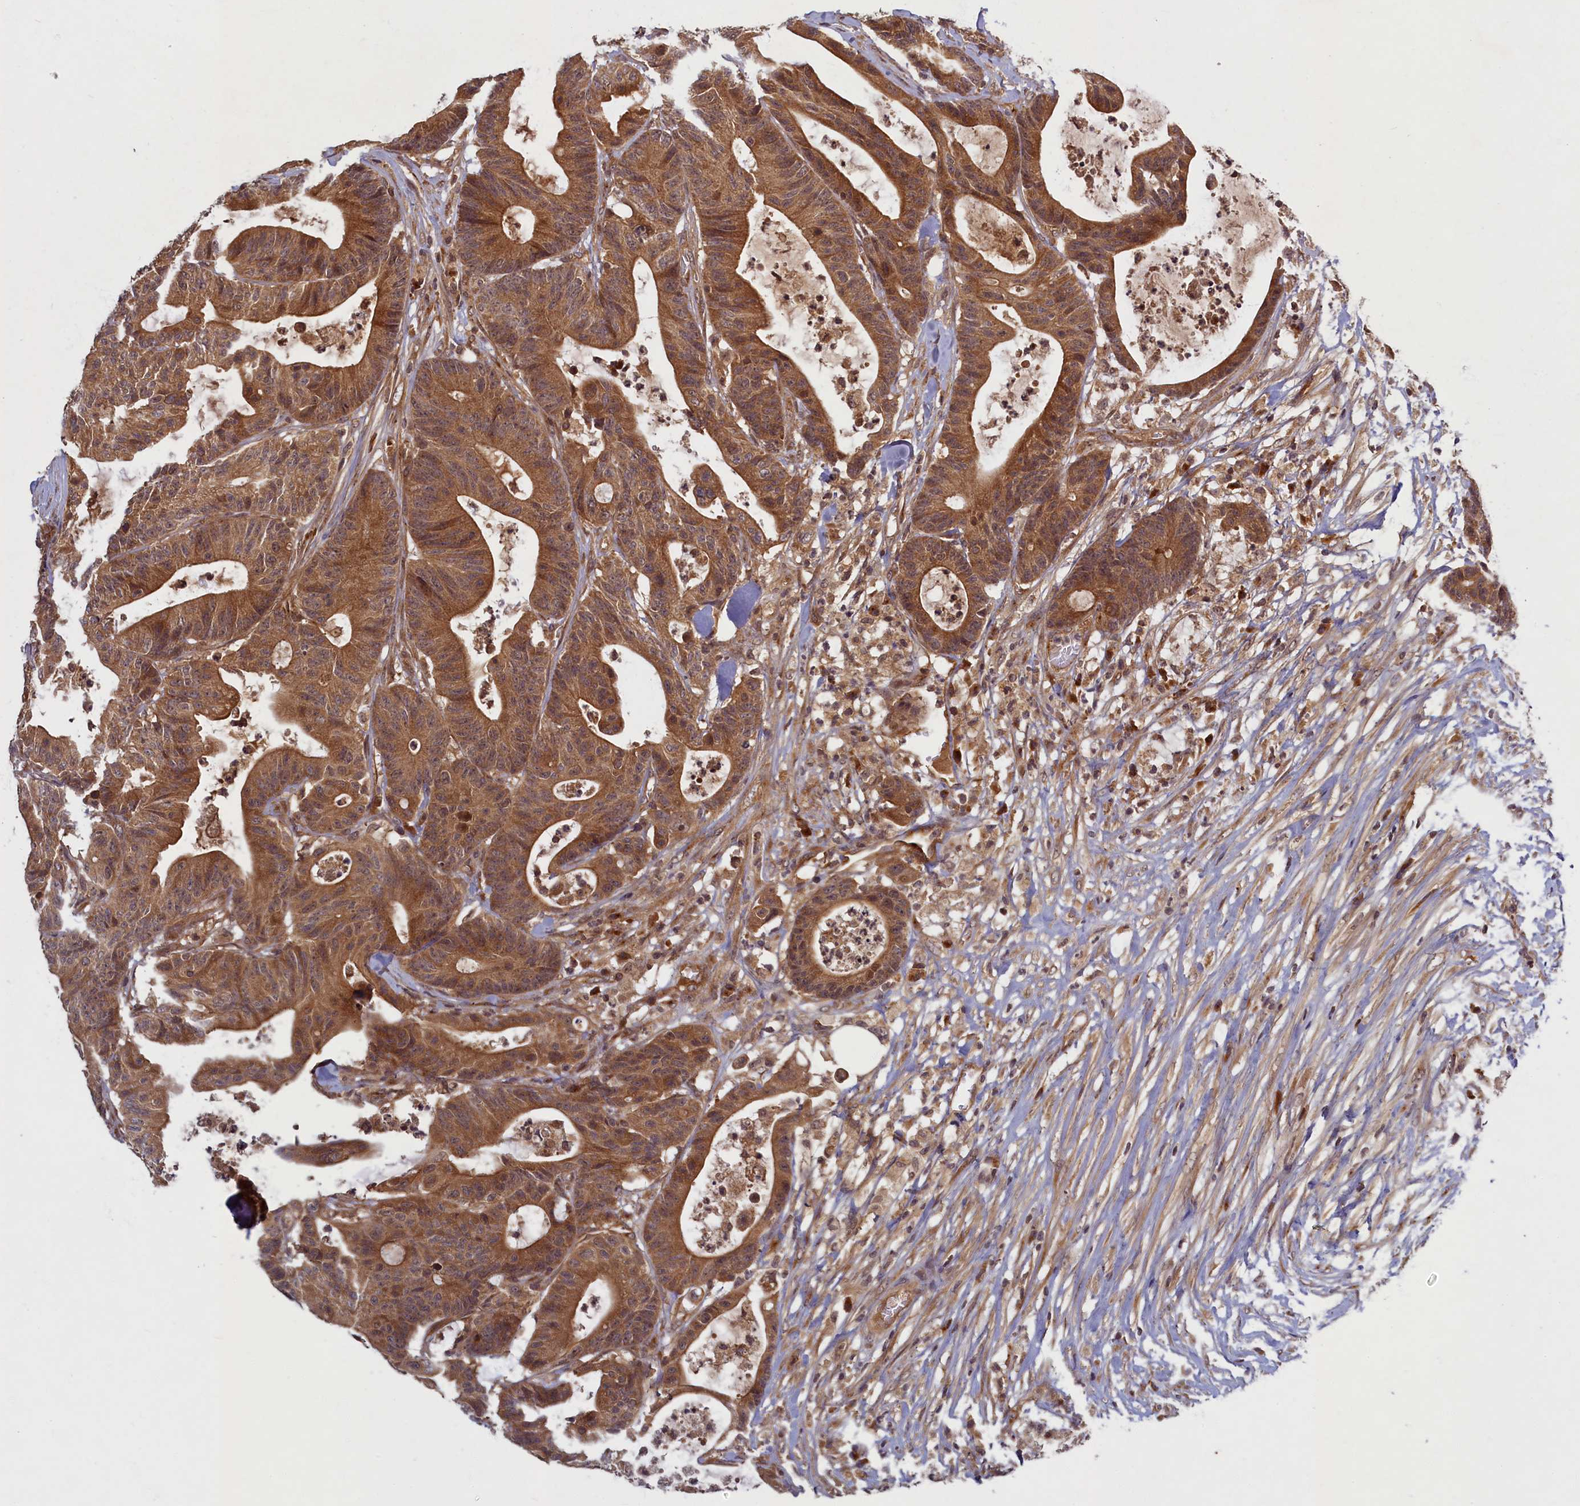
{"staining": {"intensity": "moderate", "quantity": ">75%", "location": "cytoplasmic/membranous"}, "tissue": "colorectal cancer", "cell_type": "Tumor cells", "image_type": "cancer", "snomed": [{"axis": "morphology", "description": "Adenocarcinoma, NOS"}, {"axis": "topography", "description": "Colon"}], "caption": "Protein expression analysis of colorectal cancer reveals moderate cytoplasmic/membranous positivity in approximately >75% of tumor cells.", "gene": "BICD1", "patient": {"sex": "female", "age": 84}}